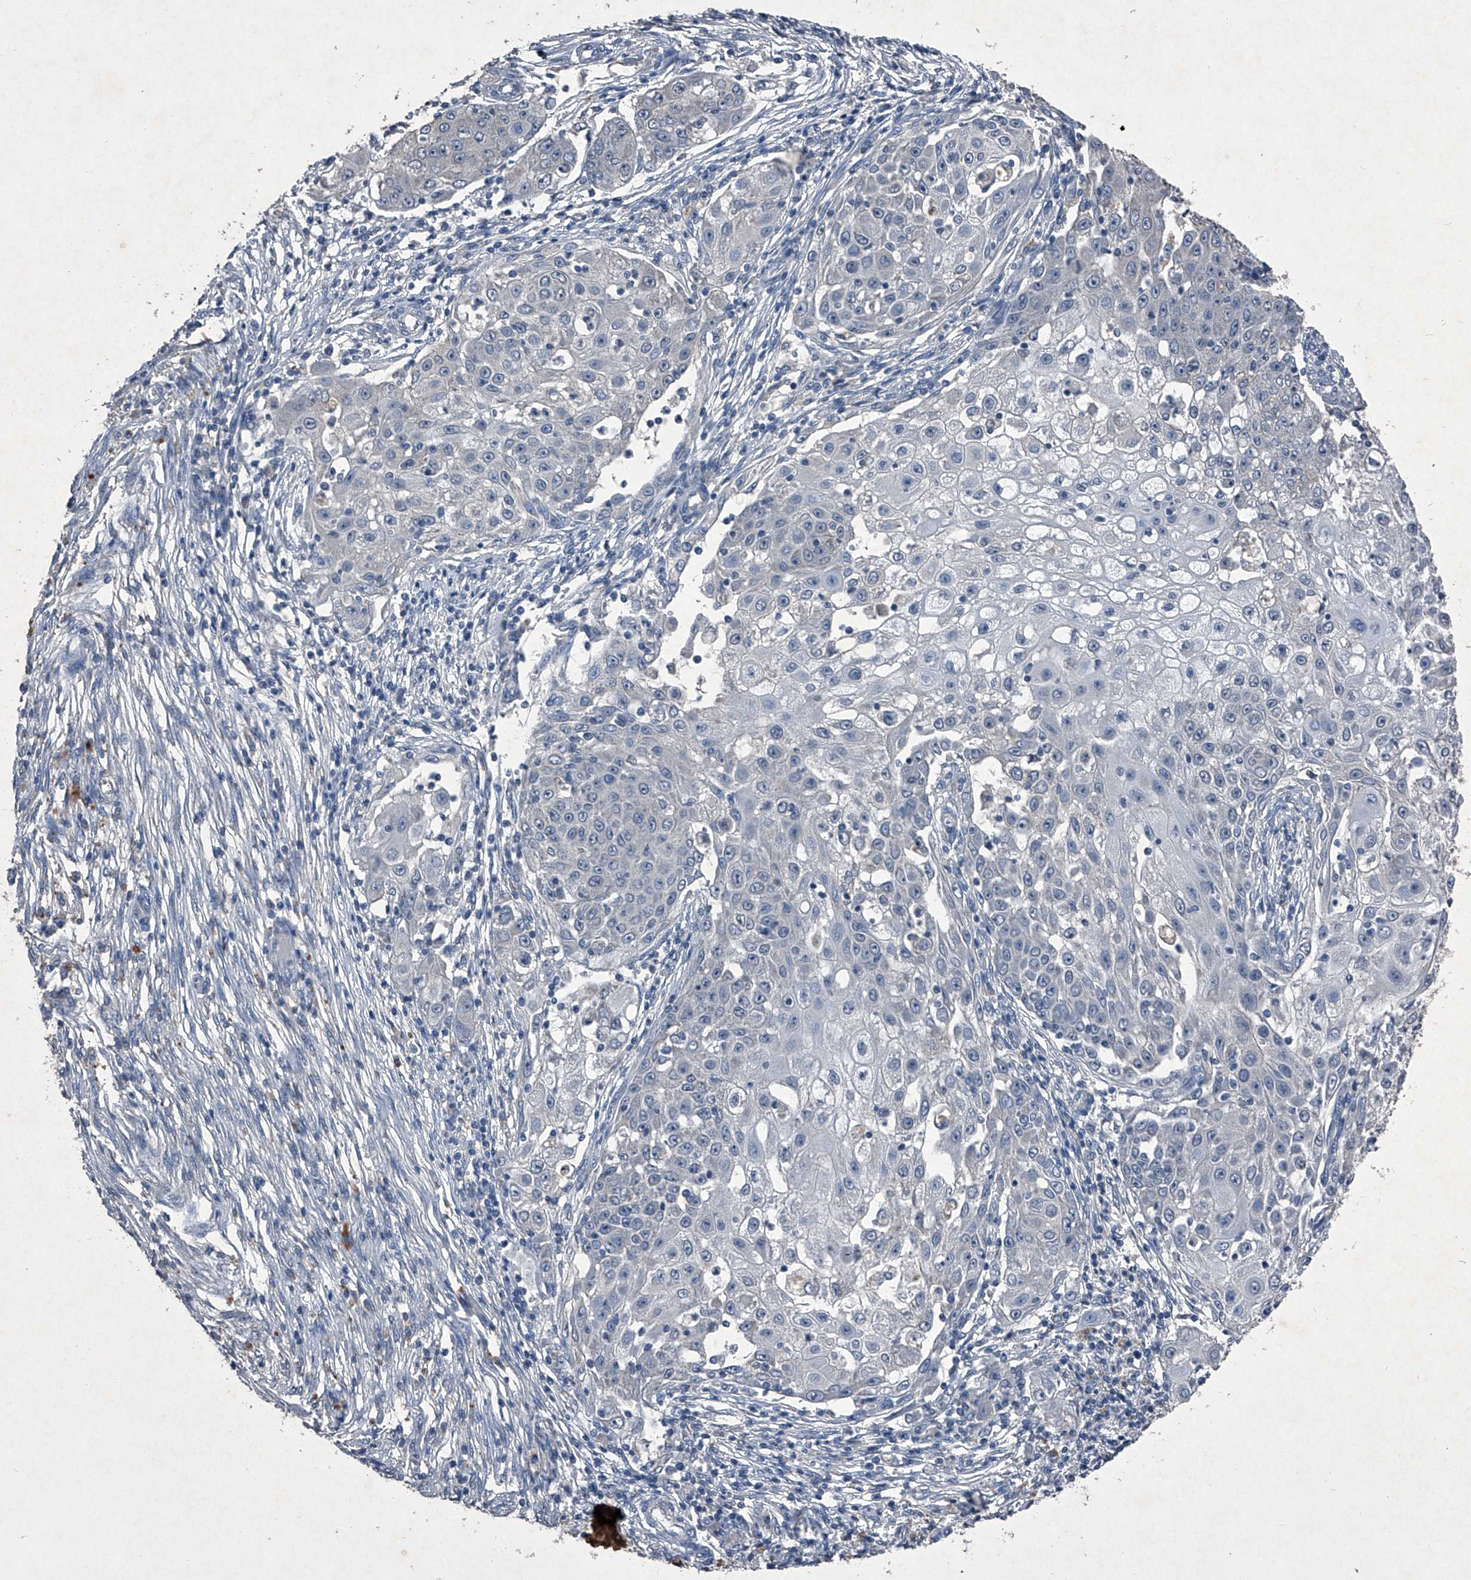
{"staining": {"intensity": "negative", "quantity": "none", "location": "none"}, "tissue": "ovarian cancer", "cell_type": "Tumor cells", "image_type": "cancer", "snomed": [{"axis": "morphology", "description": "Carcinoma, endometroid"}, {"axis": "topography", "description": "Ovary"}], "caption": "Ovarian cancer (endometroid carcinoma) was stained to show a protein in brown. There is no significant expression in tumor cells.", "gene": "MAPKAP1", "patient": {"sex": "female", "age": 42}}